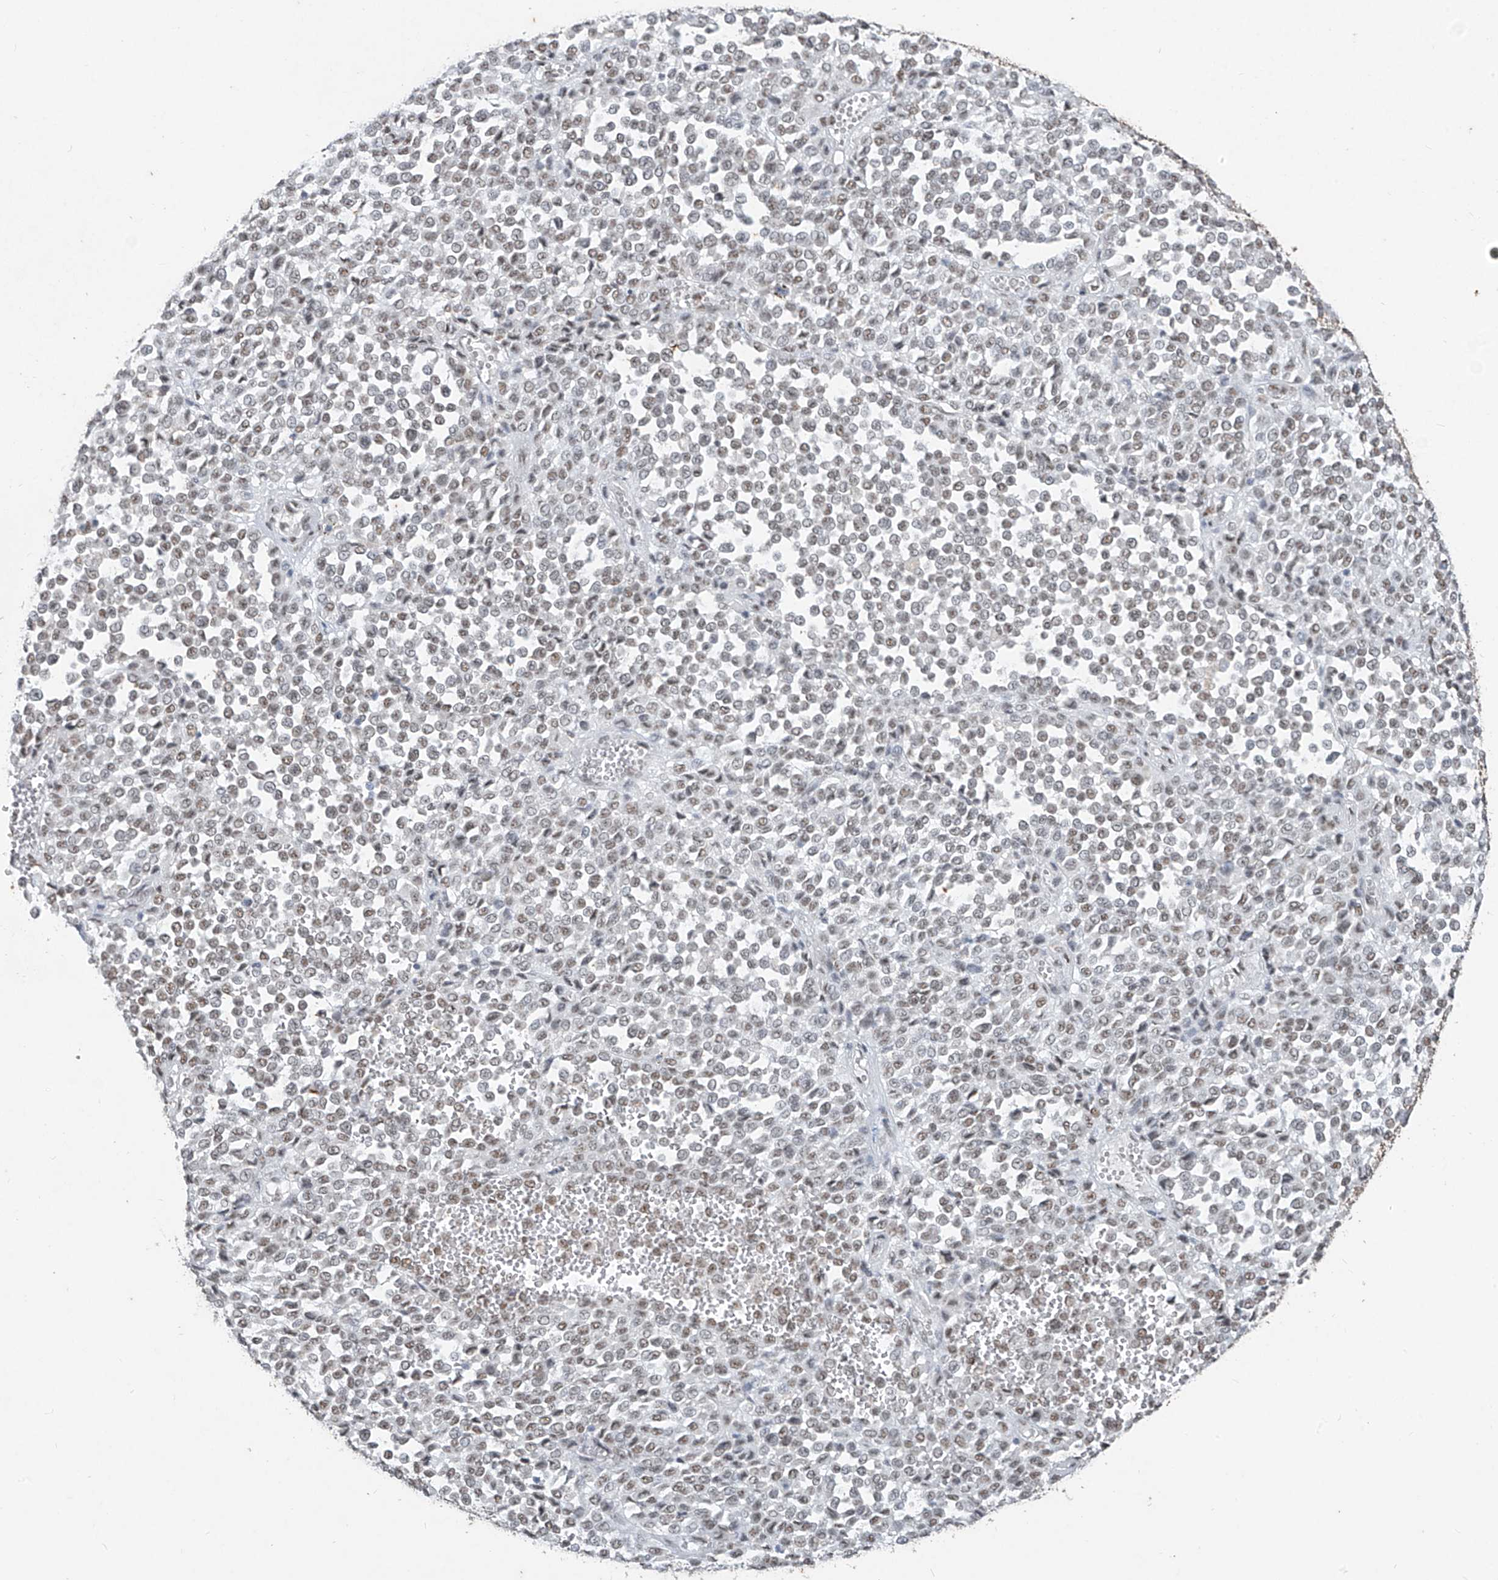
{"staining": {"intensity": "weak", "quantity": "25%-75%", "location": "nuclear"}, "tissue": "melanoma", "cell_type": "Tumor cells", "image_type": "cancer", "snomed": [{"axis": "morphology", "description": "Malignant melanoma, Metastatic site"}, {"axis": "topography", "description": "Pancreas"}], "caption": "Immunohistochemistry image of neoplastic tissue: melanoma stained using IHC reveals low levels of weak protein expression localized specifically in the nuclear of tumor cells, appearing as a nuclear brown color.", "gene": "TFEC", "patient": {"sex": "female", "age": 30}}